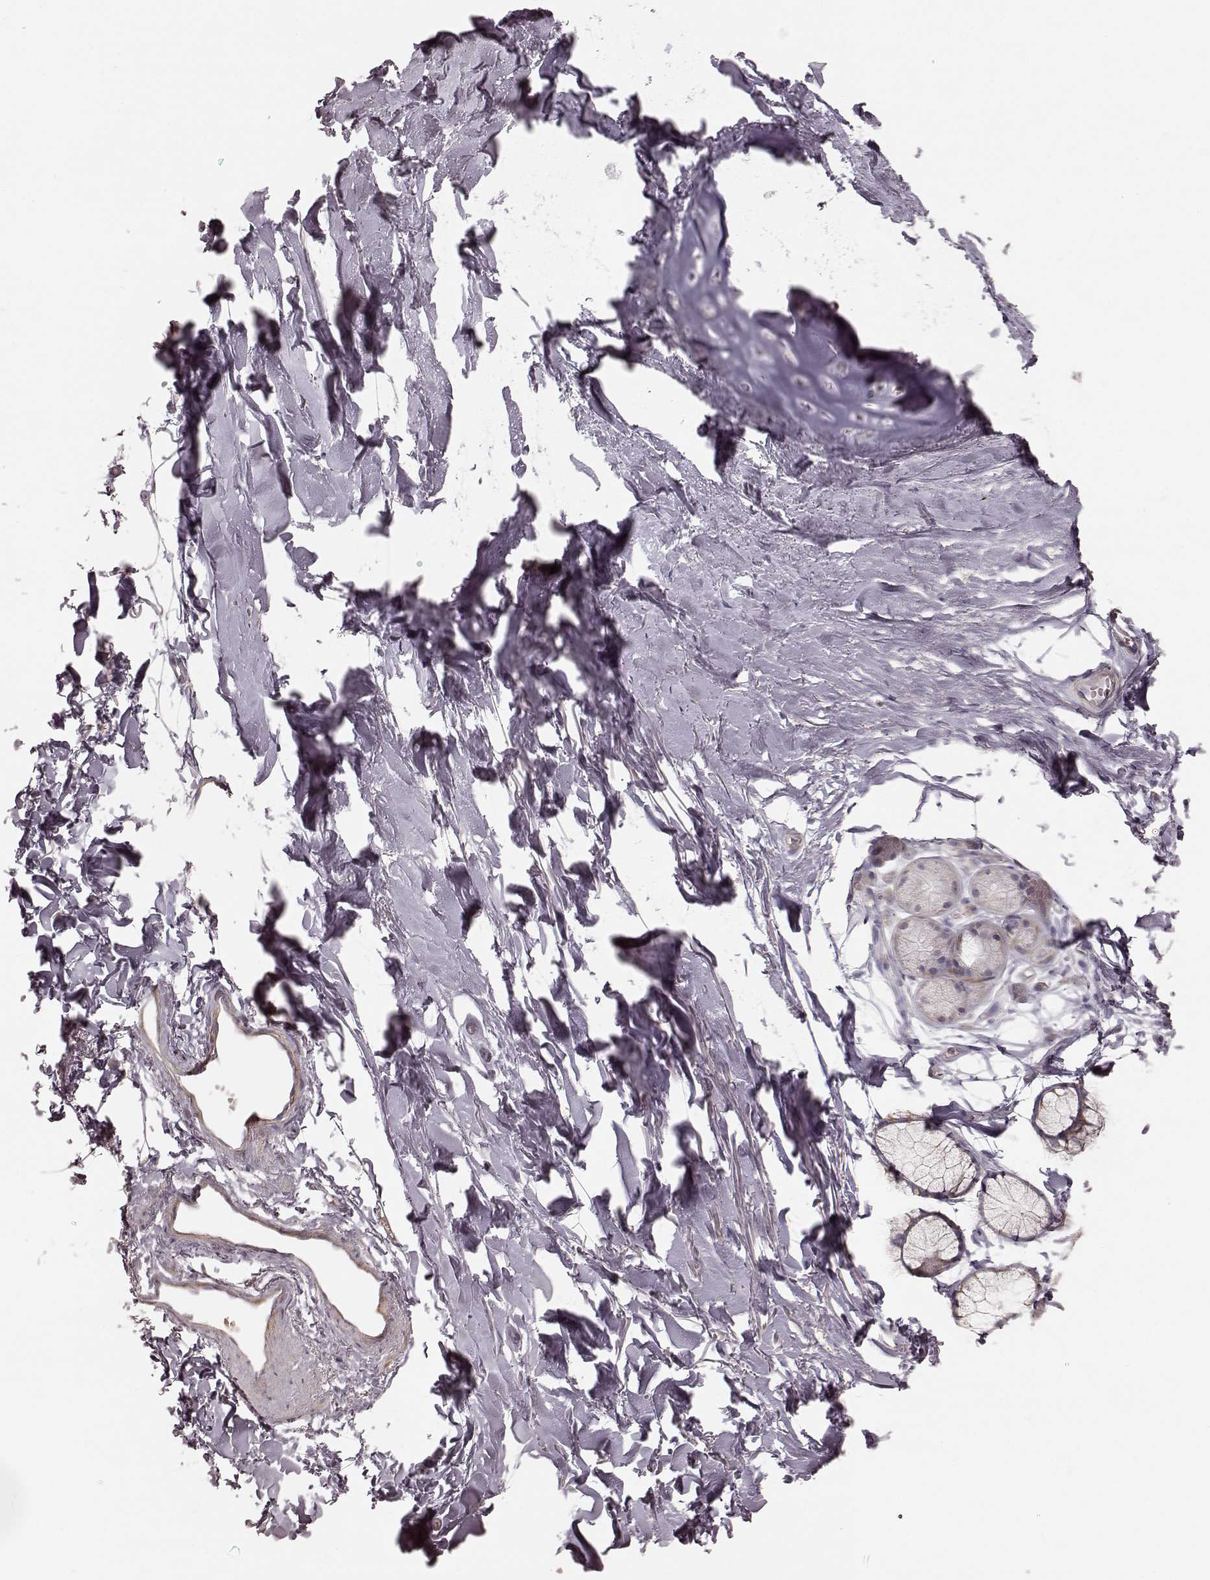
{"staining": {"intensity": "negative", "quantity": "none", "location": "none"}, "tissue": "adipose tissue", "cell_type": "Adipocytes", "image_type": "normal", "snomed": [{"axis": "morphology", "description": "Normal tissue, NOS"}, {"axis": "topography", "description": "Cartilage tissue"}, {"axis": "topography", "description": "Bronchus"}], "caption": "Protein analysis of benign adipose tissue demonstrates no significant staining in adipocytes.", "gene": "KCNJ9", "patient": {"sex": "female", "age": 79}}